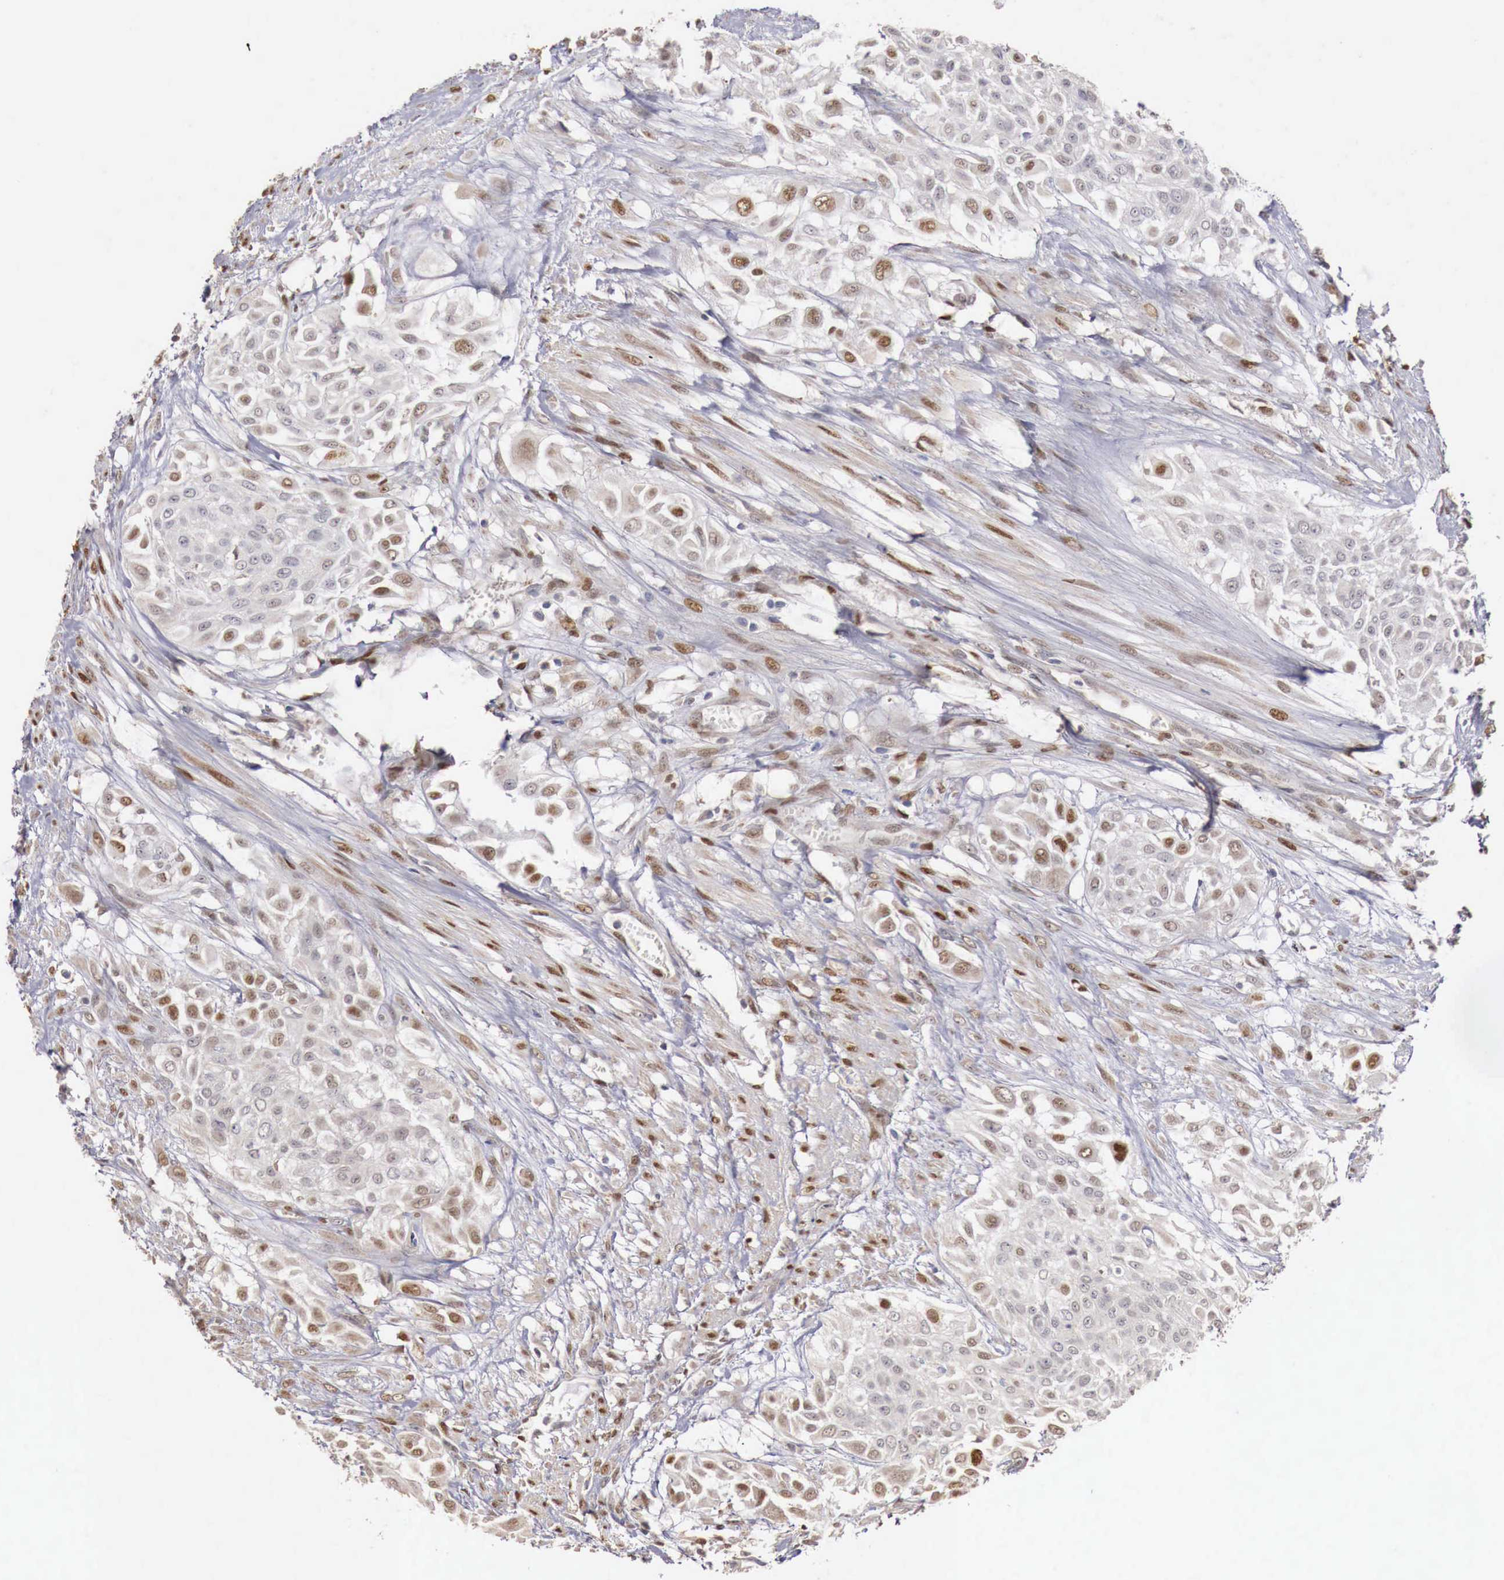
{"staining": {"intensity": "moderate", "quantity": "25%-75%", "location": "nuclear"}, "tissue": "urothelial cancer", "cell_type": "Tumor cells", "image_type": "cancer", "snomed": [{"axis": "morphology", "description": "Urothelial carcinoma, High grade"}, {"axis": "topography", "description": "Urinary bladder"}], "caption": "A histopathology image showing moderate nuclear staining in about 25%-75% of tumor cells in urothelial carcinoma (high-grade), as visualized by brown immunohistochemical staining.", "gene": "KHDRBS2", "patient": {"sex": "male", "age": 57}}